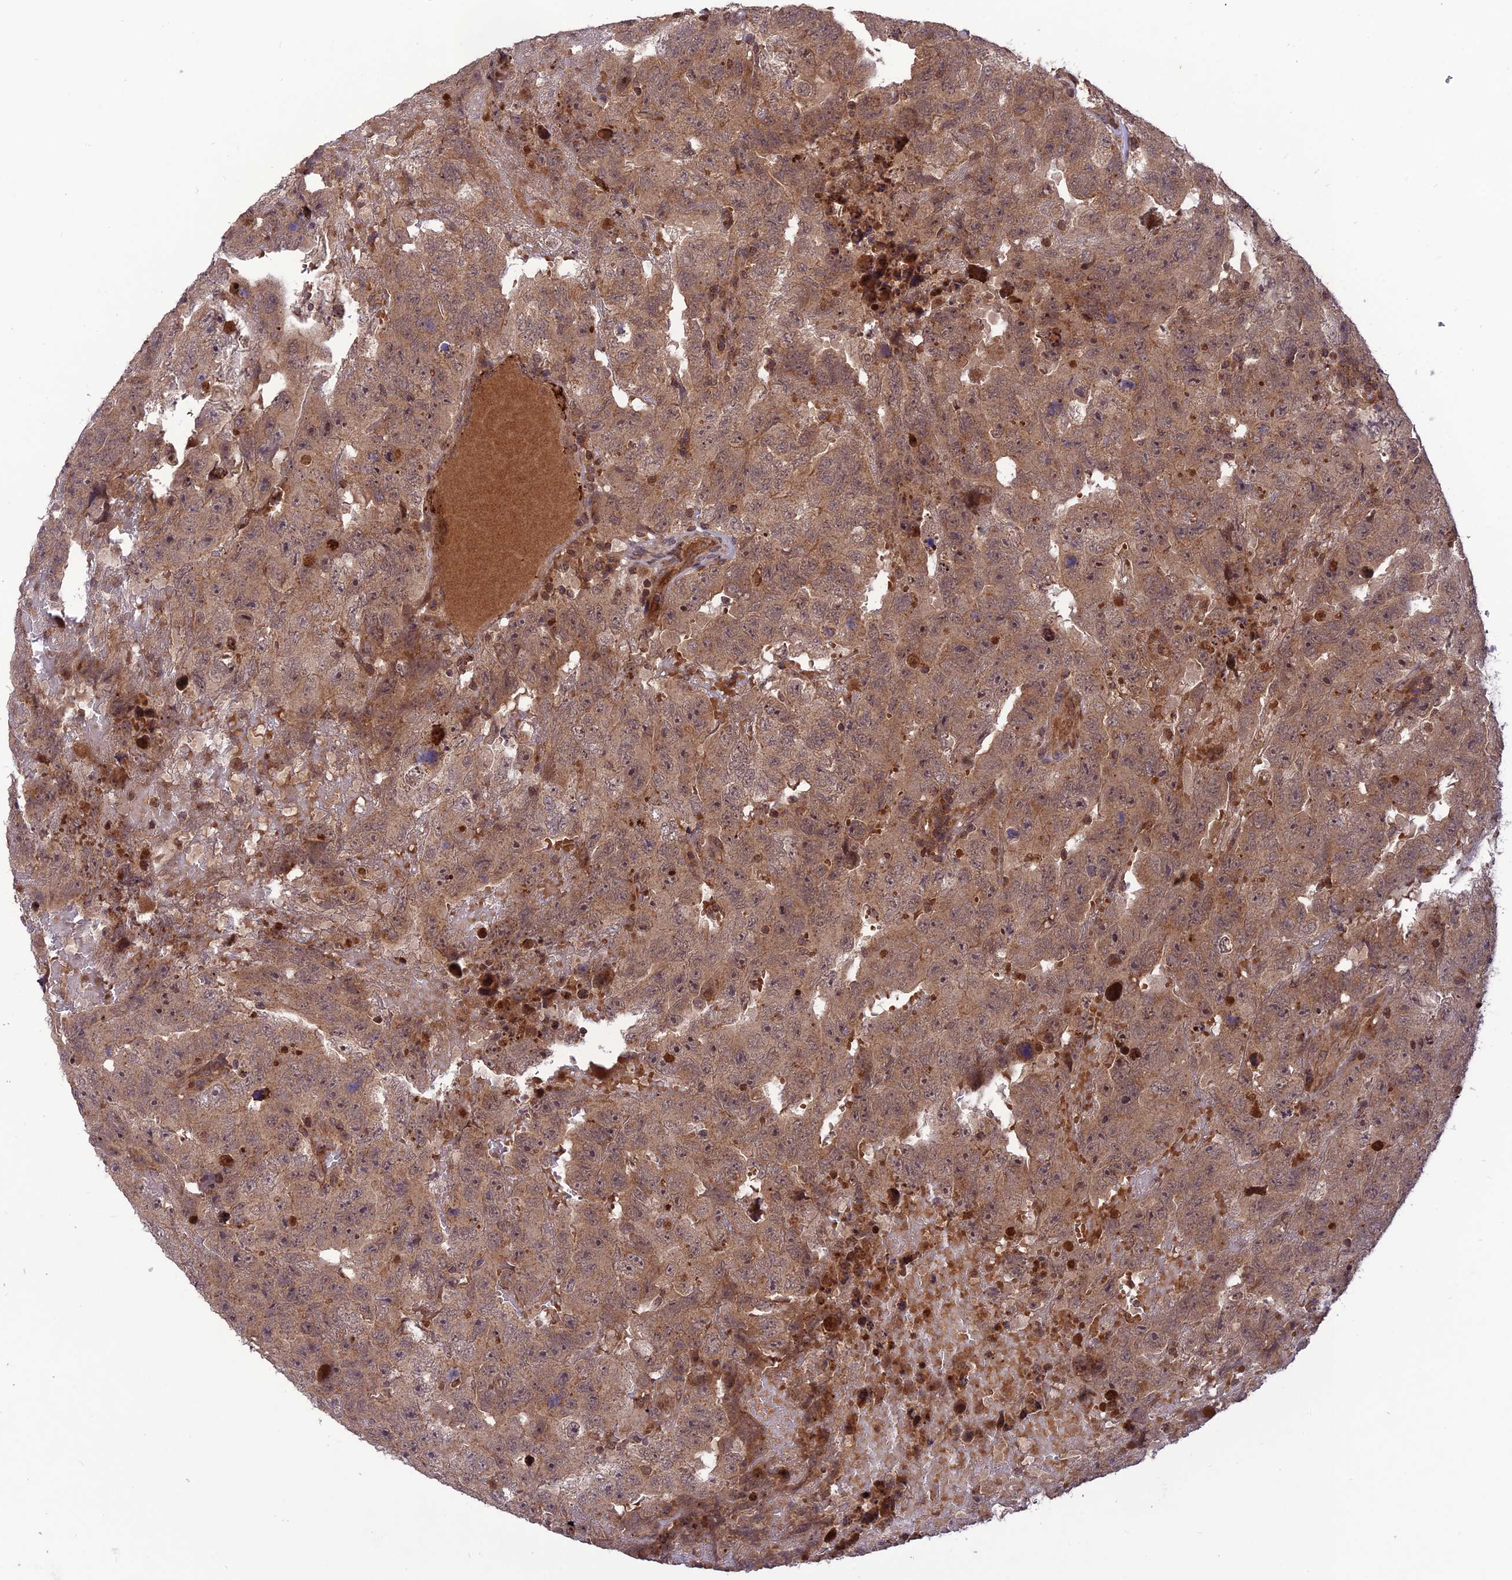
{"staining": {"intensity": "moderate", "quantity": ">75%", "location": "cytoplasmic/membranous,nuclear"}, "tissue": "testis cancer", "cell_type": "Tumor cells", "image_type": "cancer", "snomed": [{"axis": "morphology", "description": "Carcinoma, Embryonal, NOS"}, {"axis": "topography", "description": "Testis"}], "caption": "Moderate cytoplasmic/membranous and nuclear staining is present in approximately >75% of tumor cells in testis cancer (embryonal carcinoma).", "gene": "NDUFC1", "patient": {"sex": "male", "age": 45}}